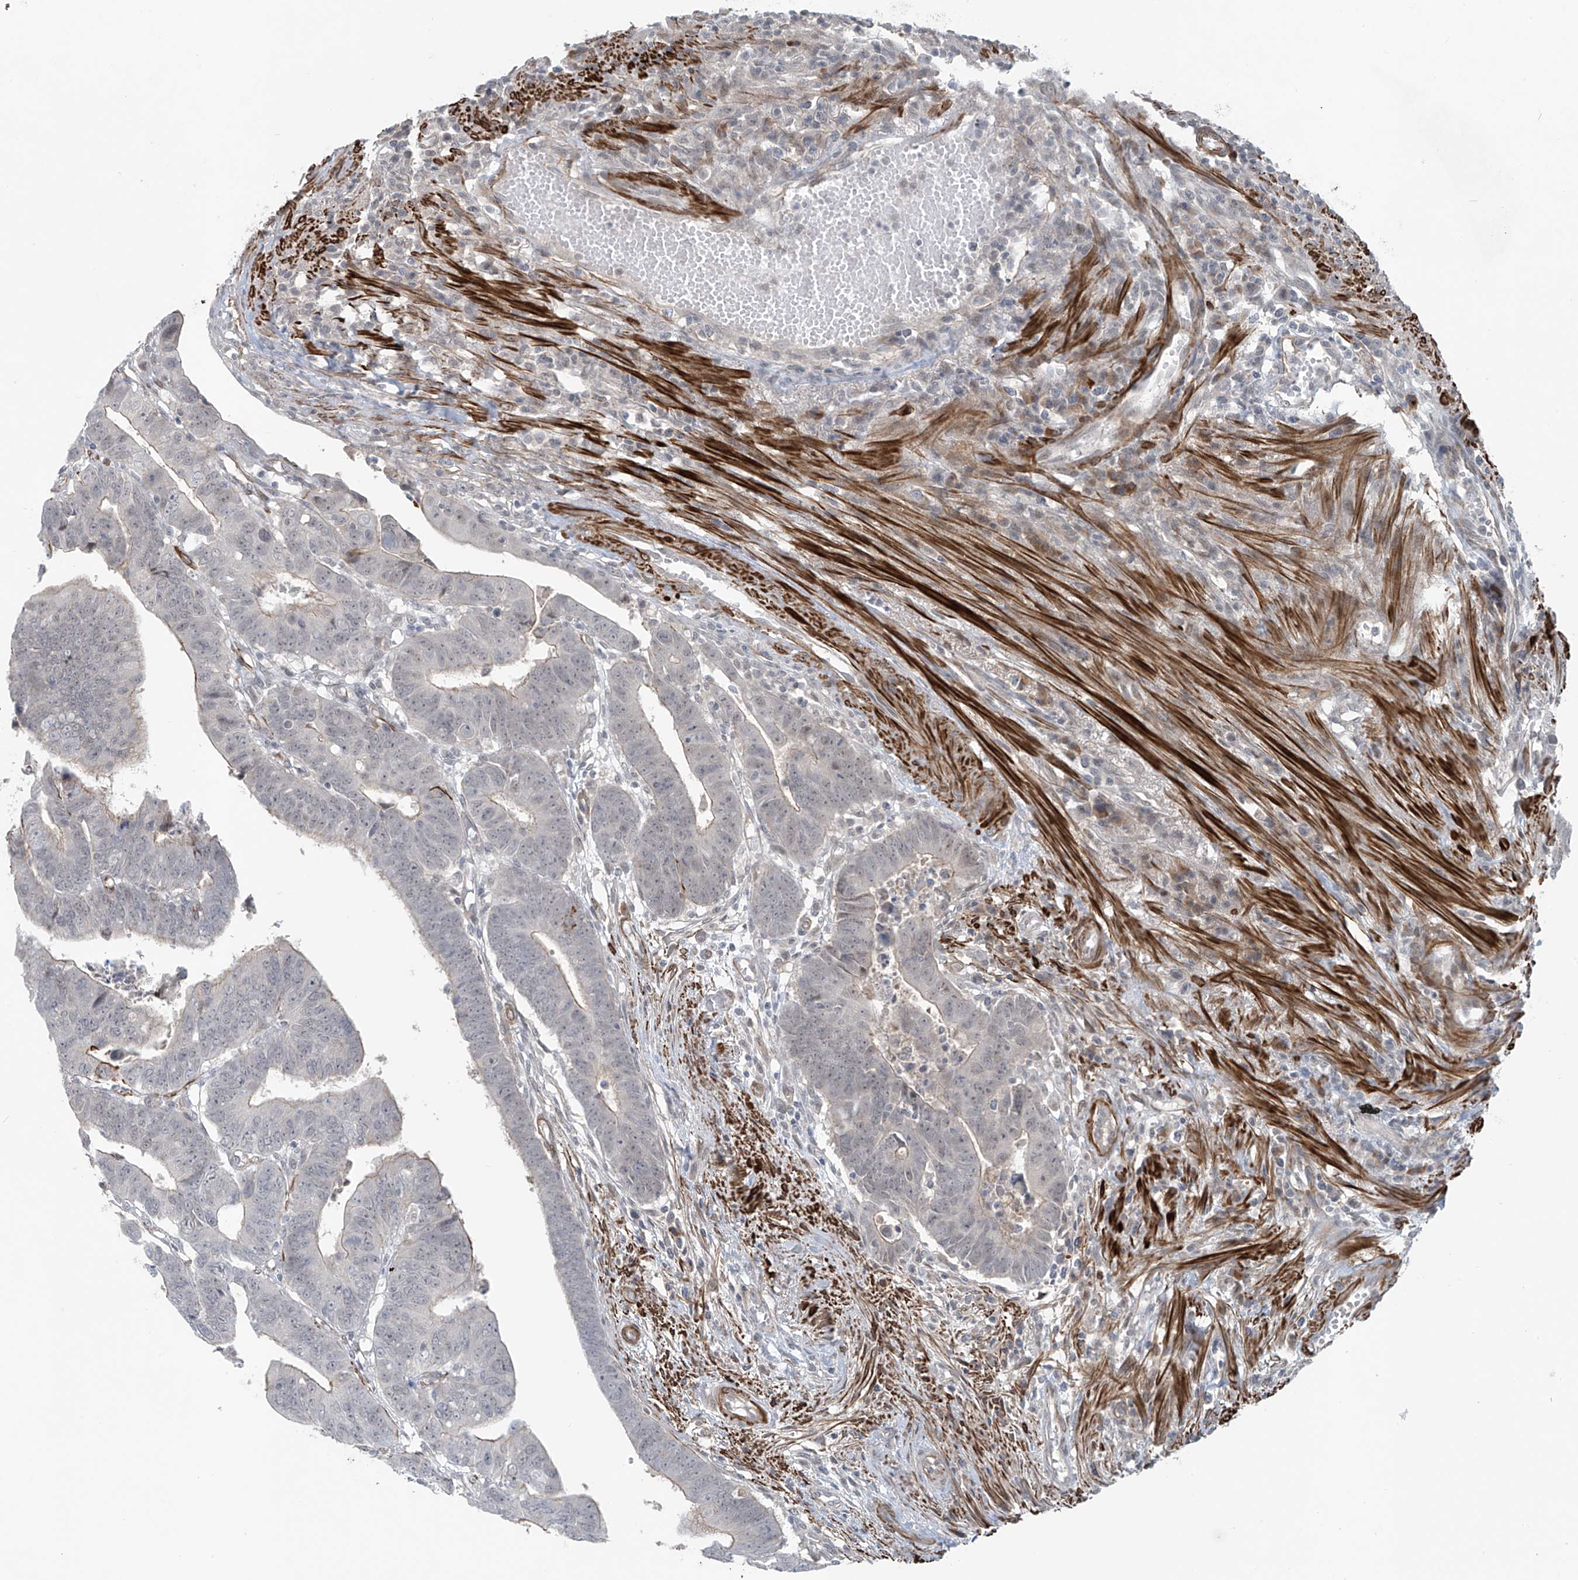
{"staining": {"intensity": "weak", "quantity": "<25%", "location": "cytoplasmic/membranous"}, "tissue": "colorectal cancer", "cell_type": "Tumor cells", "image_type": "cancer", "snomed": [{"axis": "morphology", "description": "Adenocarcinoma, NOS"}, {"axis": "topography", "description": "Rectum"}], "caption": "The histopathology image exhibits no staining of tumor cells in colorectal cancer. Nuclei are stained in blue.", "gene": "RASGEF1A", "patient": {"sex": "female", "age": 65}}